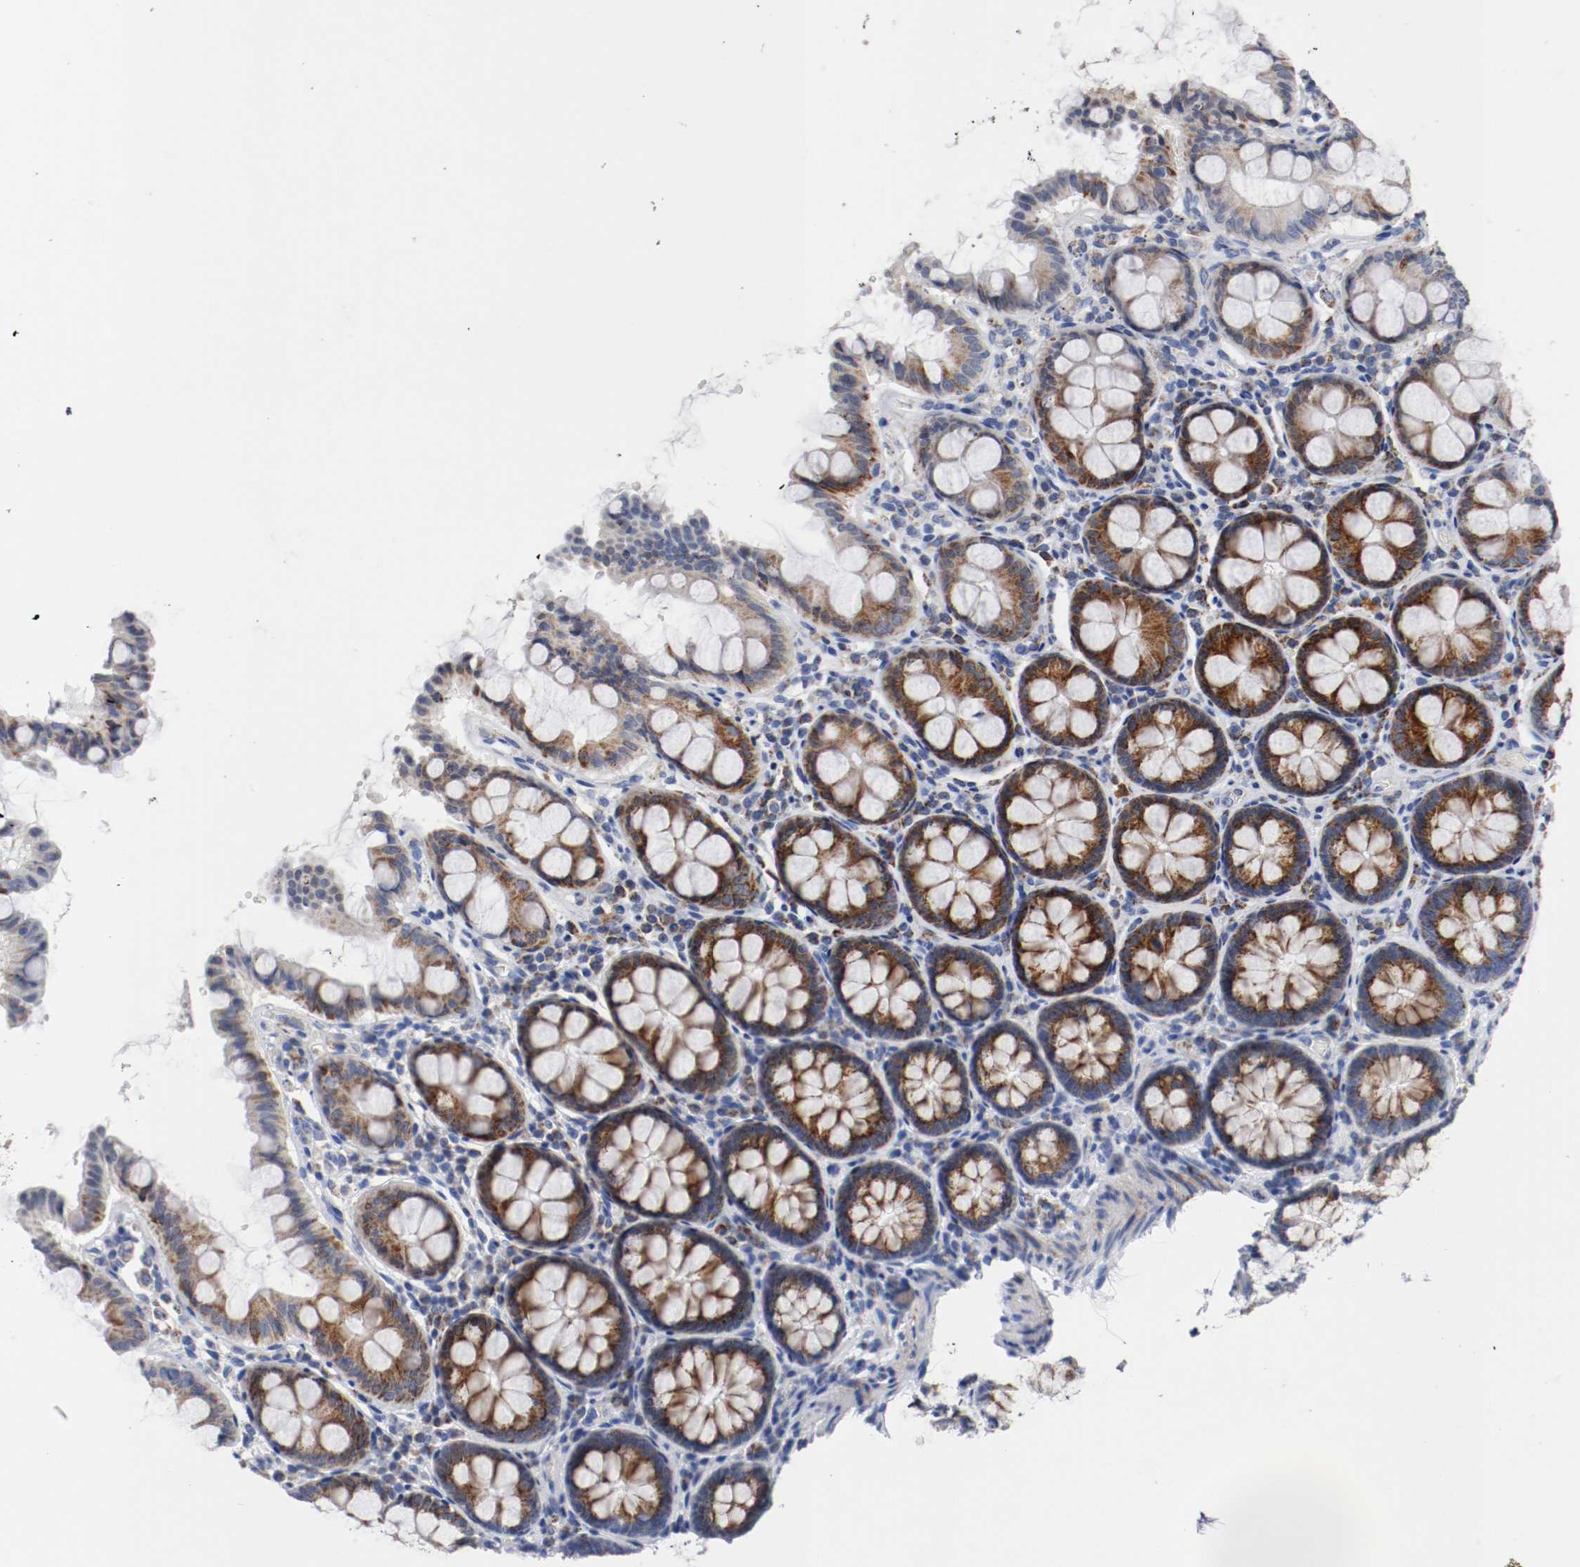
{"staining": {"intensity": "negative", "quantity": "none", "location": "none"}, "tissue": "colon", "cell_type": "Endothelial cells", "image_type": "normal", "snomed": [{"axis": "morphology", "description": "Normal tissue, NOS"}, {"axis": "topography", "description": "Colon"}], "caption": "Immunohistochemistry micrograph of unremarkable colon stained for a protein (brown), which demonstrates no positivity in endothelial cells.", "gene": "TUBD1", "patient": {"sex": "female", "age": 61}}